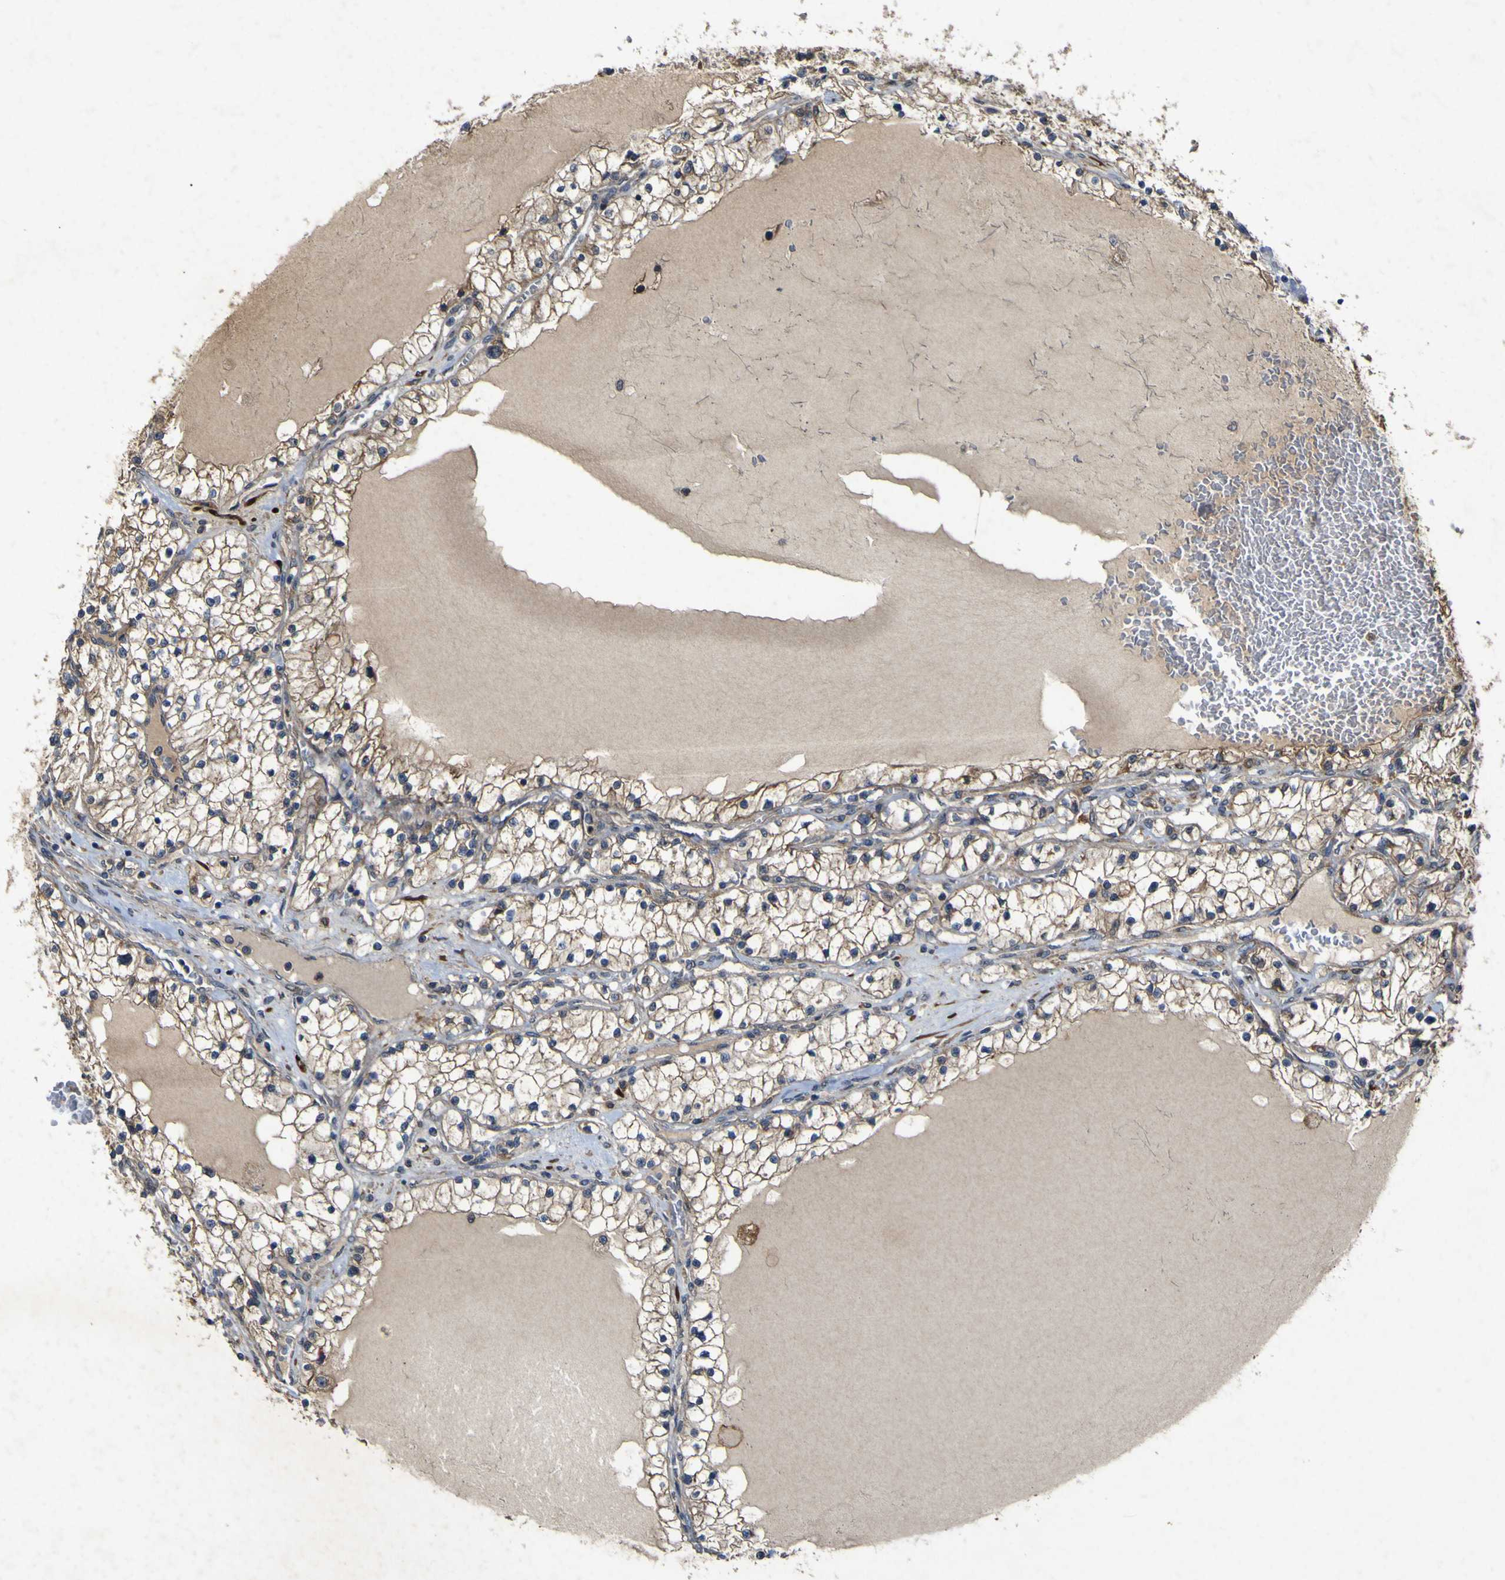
{"staining": {"intensity": "moderate", "quantity": ">75%", "location": "cytoplasmic/membranous"}, "tissue": "renal cancer", "cell_type": "Tumor cells", "image_type": "cancer", "snomed": [{"axis": "morphology", "description": "Adenocarcinoma, NOS"}, {"axis": "topography", "description": "Kidney"}], "caption": "IHC (DAB) staining of human renal adenocarcinoma demonstrates moderate cytoplasmic/membranous protein expression in about >75% of tumor cells. Nuclei are stained in blue.", "gene": "IRAK2", "patient": {"sex": "male", "age": 68}}